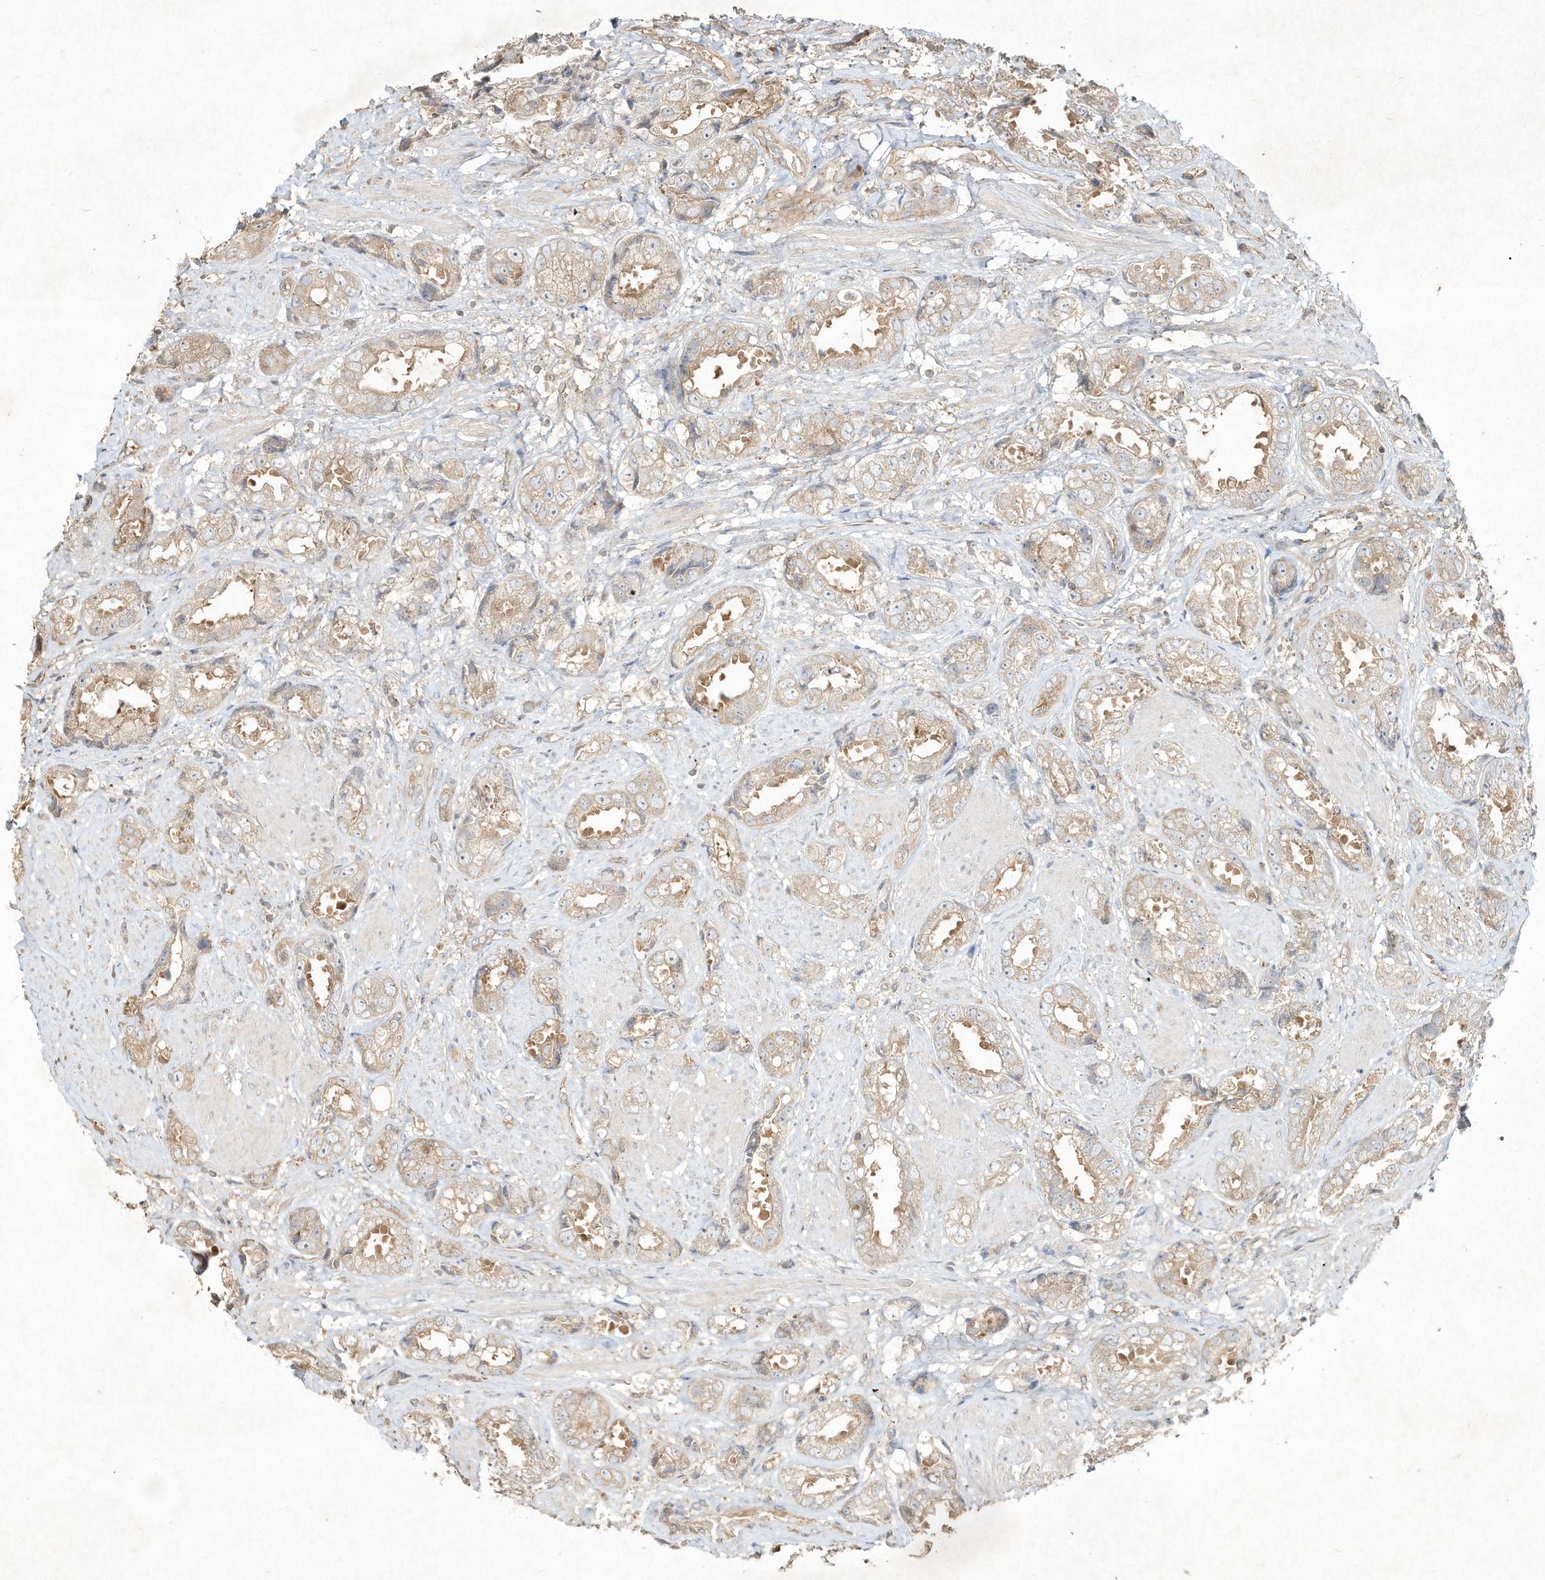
{"staining": {"intensity": "weak", "quantity": "25%-75%", "location": "cytoplasmic/membranous"}, "tissue": "prostate cancer", "cell_type": "Tumor cells", "image_type": "cancer", "snomed": [{"axis": "morphology", "description": "Adenocarcinoma, High grade"}, {"axis": "topography", "description": "Prostate"}], "caption": "High-magnification brightfield microscopy of prostate cancer stained with DAB (brown) and counterstained with hematoxylin (blue). tumor cells exhibit weak cytoplasmic/membranous expression is seen in about25%-75% of cells. Using DAB (3,3'-diaminobenzidine) (brown) and hematoxylin (blue) stains, captured at high magnification using brightfield microscopy.", "gene": "DYNC1I2", "patient": {"sex": "male", "age": 61}}